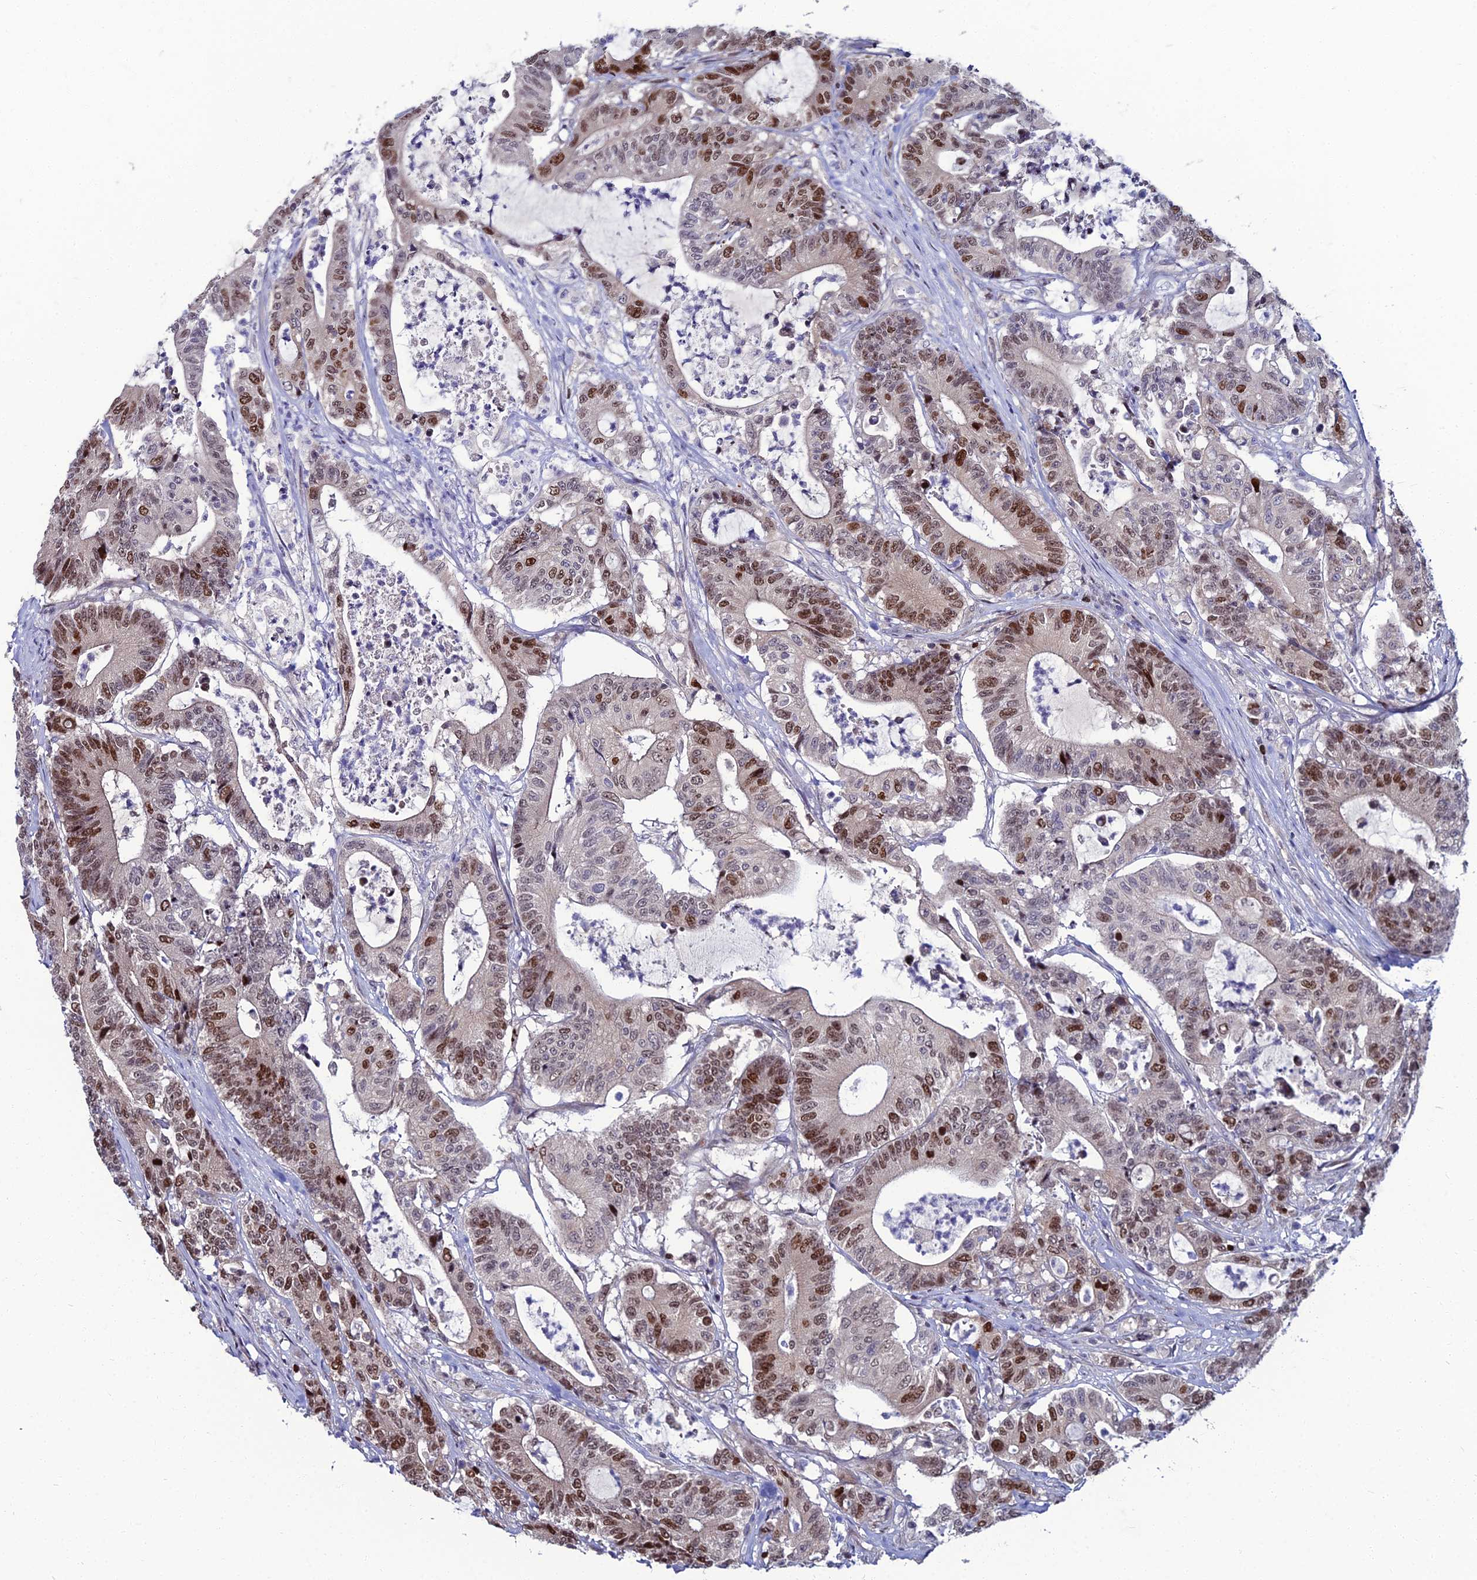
{"staining": {"intensity": "strong", "quantity": "25%-75%", "location": "nuclear"}, "tissue": "colorectal cancer", "cell_type": "Tumor cells", "image_type": "cancer", "snomed": [{"axis": "morphology", "description": "Adenocarcinoma, NOS"}, {"axis": "topography", "description": "Colon"}], "caption": "Strong nuclear staining for a protein is present in about 25%-75% of tumor cells of colorectal cancer using immunohistochemistry.", "gene": "TAF9B", "patient": {"sex": "female", "age": 84}}